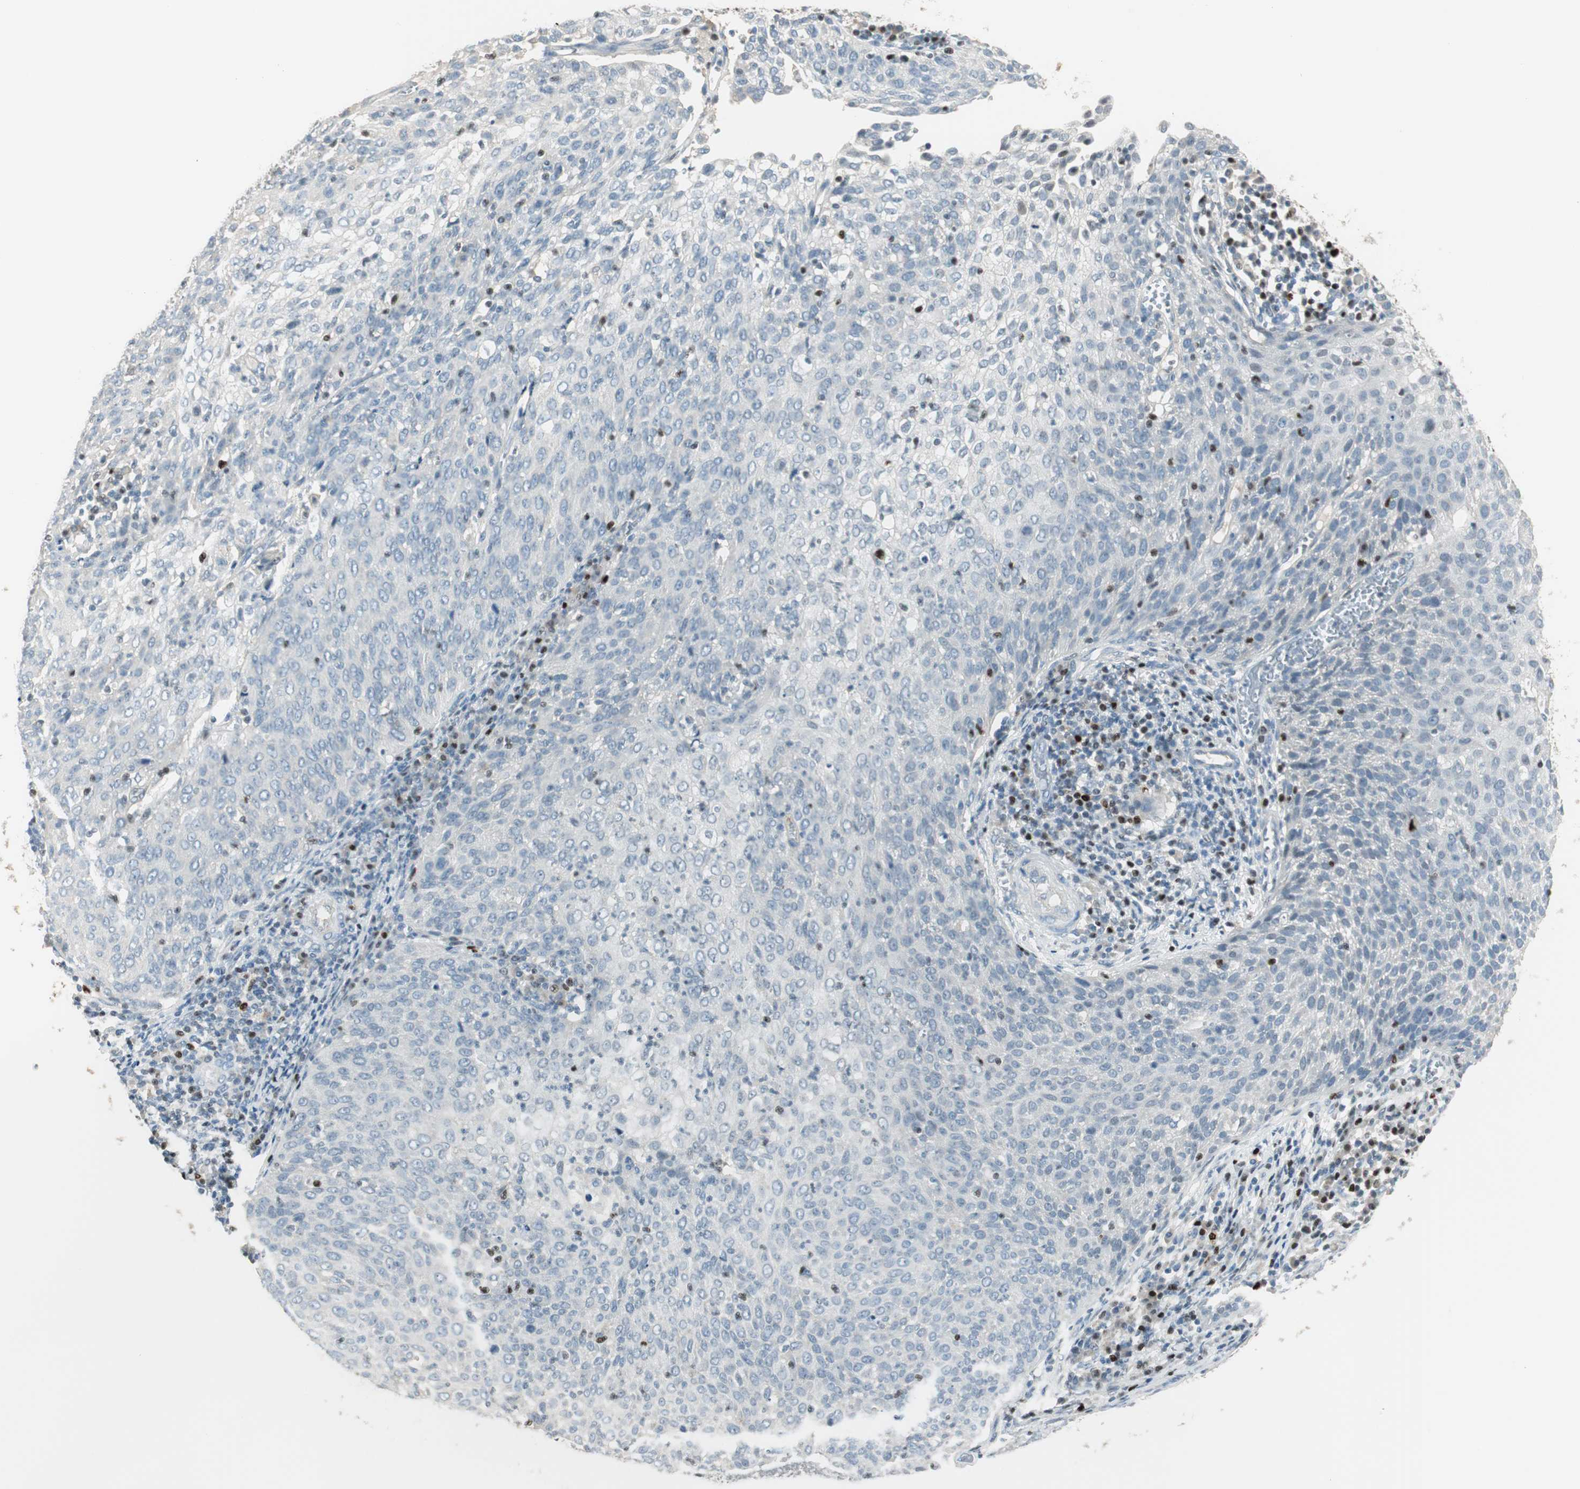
{"staining": {"intensity": "negative", "quantity": "none", "location": "none"}, "tissue": "cervical cancer", "cell_type": "Tumor cells", "image_type": "cancer", "snomed": [{"axis": "morphology", "description": "Squamous cell carcinoma, NOS"}, {"axis": "topography", "description": "Cervix"}], "caption": "Cervical squamous cell carcinoma was stained to show a protein in brown. There is no significant staining in tumor cells.", "gene": "RUNX2", "patient": {"sex": "female", "age": 38}}